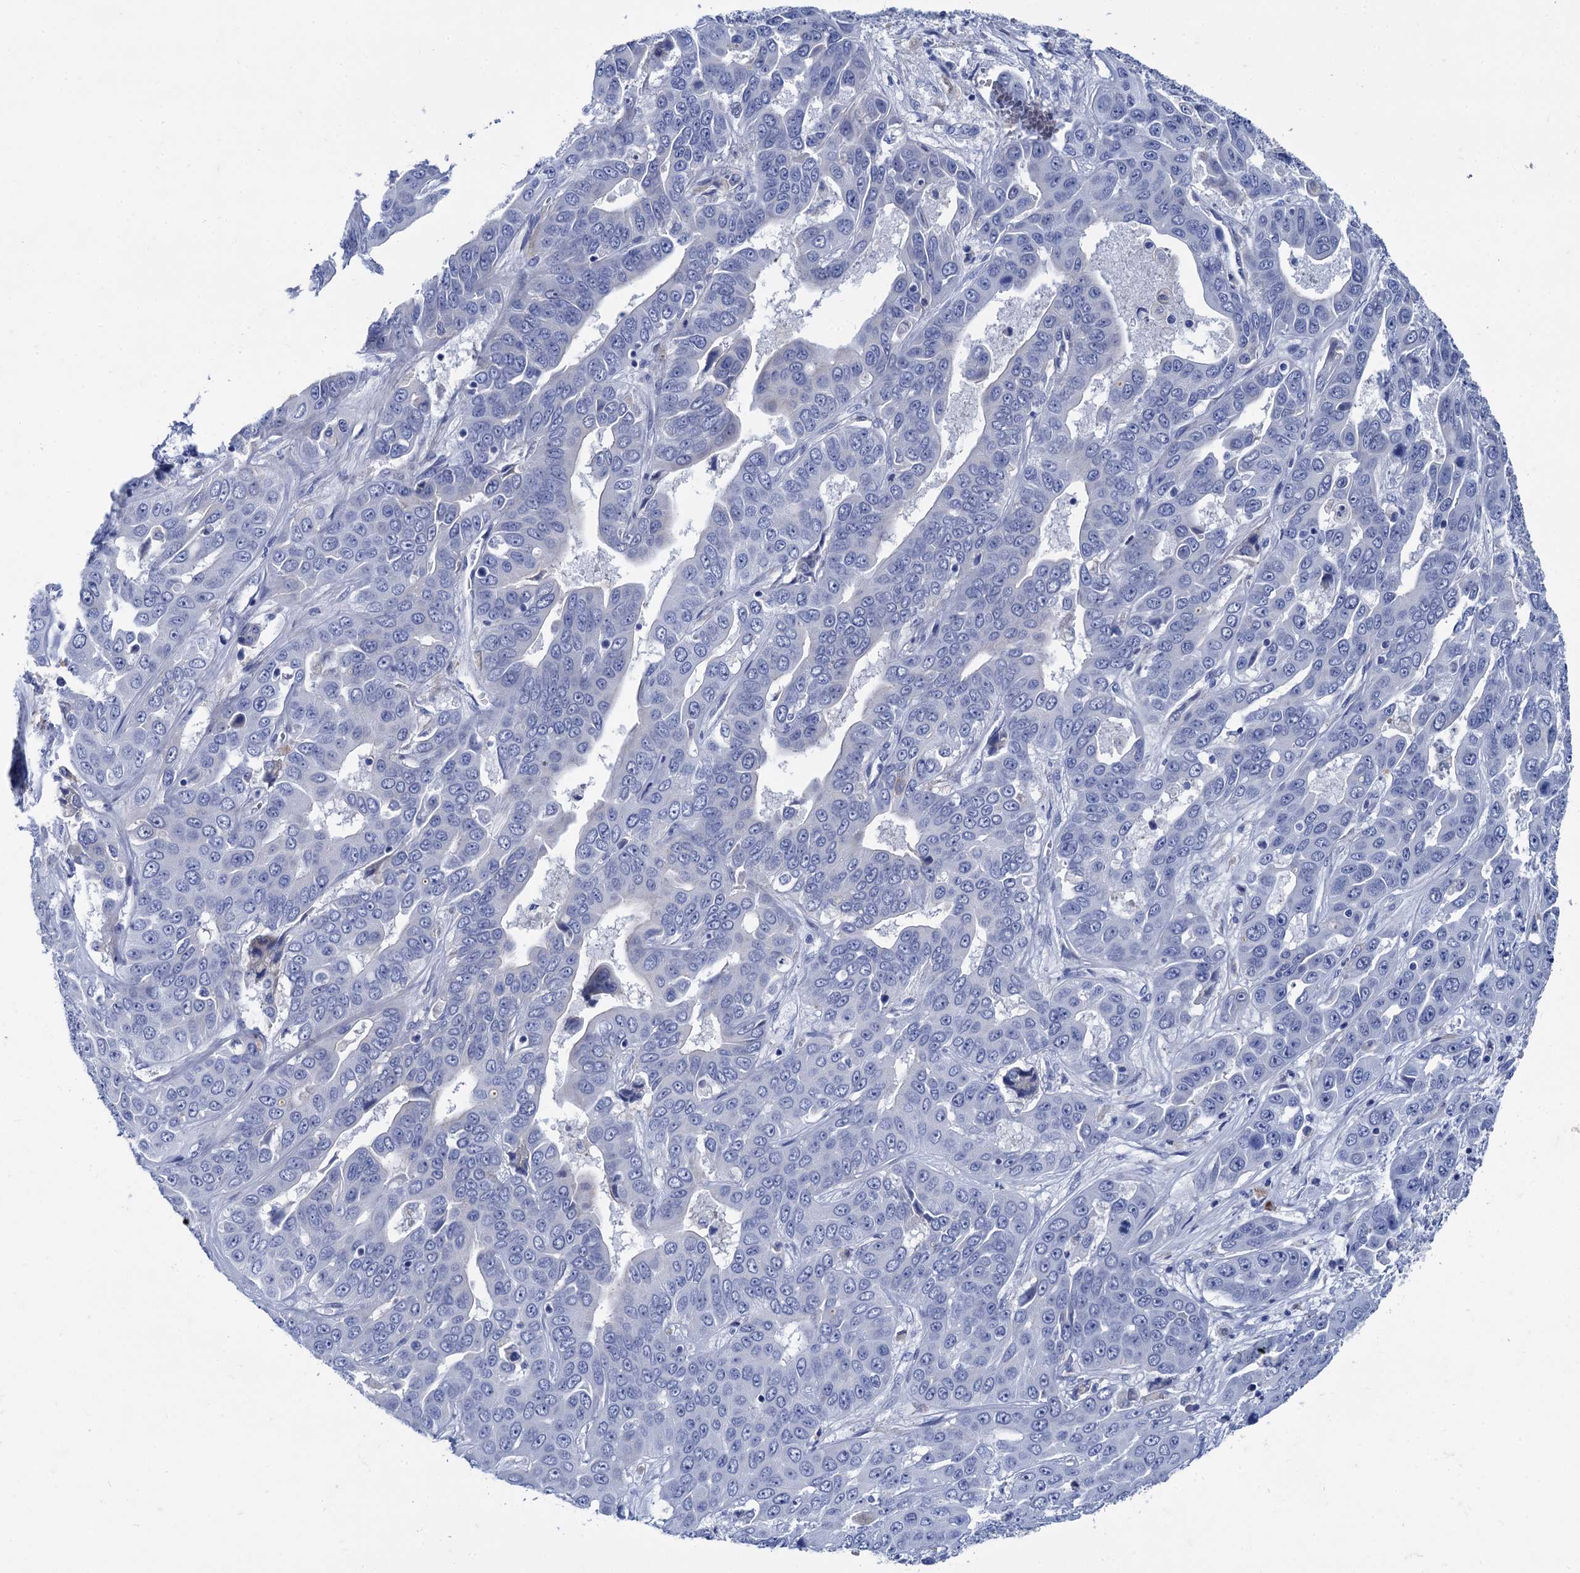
{"staining": {"intensity": "negative", "quantity": "none", "location": "none"}, "tissue": "liver cancer", "cell_type": "Tumor cells", "image_type": "cancer", "snomed": [{"axis": "morphology", "description": "Cholangiocarcinoma"}, {"axis": "topography", "description": "Liver"}], "caption": "DAB (3,3'-diaminobenzidine) immunohistochemical staining of liver cancer exhibits no significant expression in tumor cells.", "gene": "TMEM72", "patient": {"sex": "female", "age": 52}}